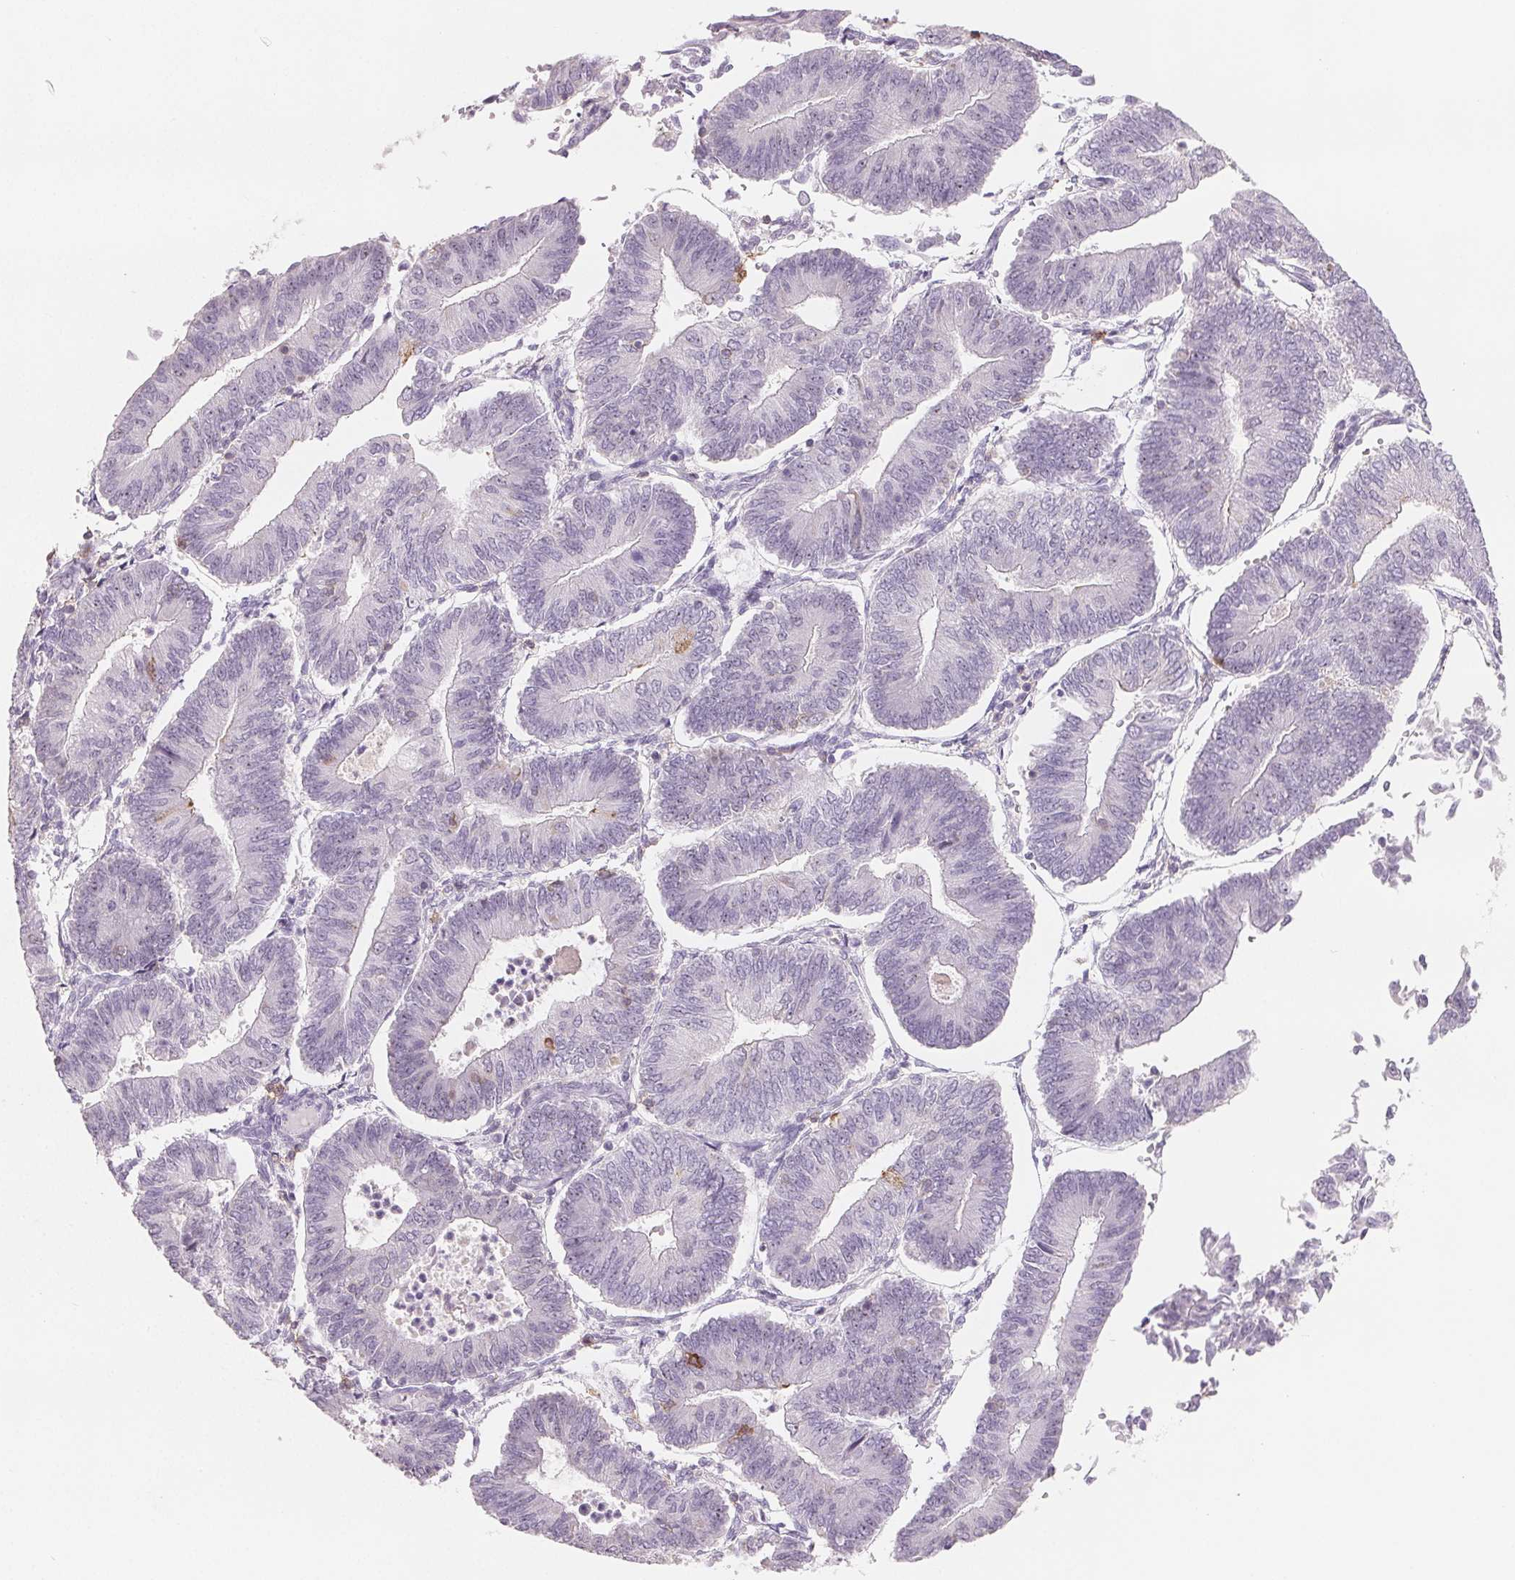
{"staining": {"intensity": "negative", "quantity": "none", "location": "none"}, "tissue": "endometrial cancer", "cell_type": "Tumor cells", "image_type": "cancer", "snomed": [{"axis": "morphology", "description": "Adenocarcinoma, NOS"}, {"axis": "topography", "description": "Endometrium"}], "caption": "The immunohistochemistry (IHC) micrograph has no significant positivity in tumor cells of endometrial adenocarcinoma tissue. (Brightfield microscopy of DAB (3,3'-diaminobenzidine) immunohistochemistry (IHC) at high magnification).", "gene": "CD69", "patient": {"sex": "female", "age": 65}}